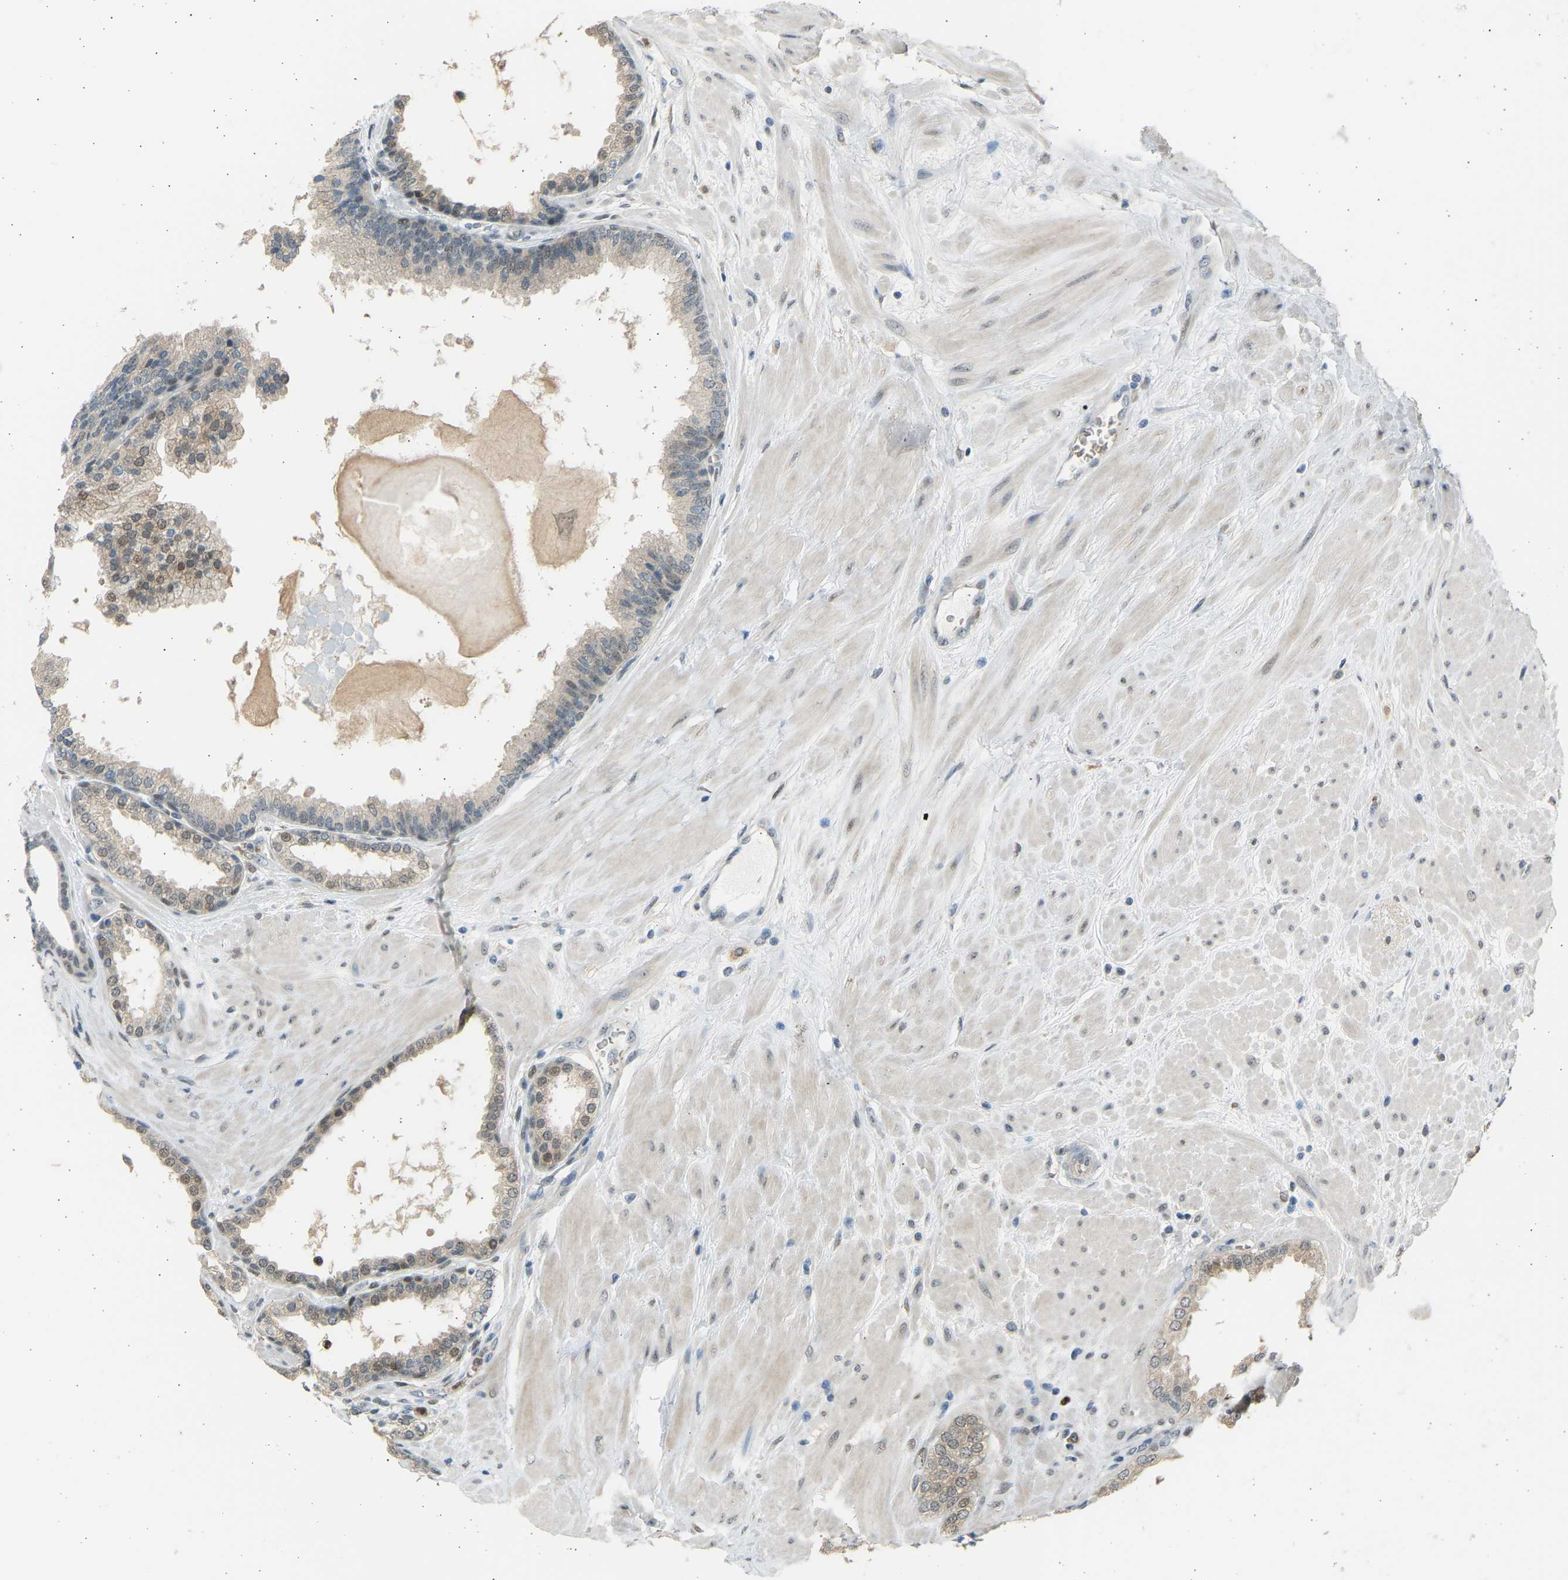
{"staining": {"intensity": "weak", "quantity": "<25%", "location": "nuclear"}, "tissue": "prostate", "cell_type": "Glandular cells", "image_type": "normal", "snomed": [{"axis": "morphology", "description": "Normal tissue, NOS"}, {"axis": "topography", "description": "Prostate"}], "caption": "Immunohistochemical staining of benign human prostate exhibits no significant expression in glandular cells. (Brightfield microscopy of DAB (3,3'-diaminobenzidine) IHC at high magnification).", "gene": "BIRC2", "patient": {"sex": "male", "age": 51}}